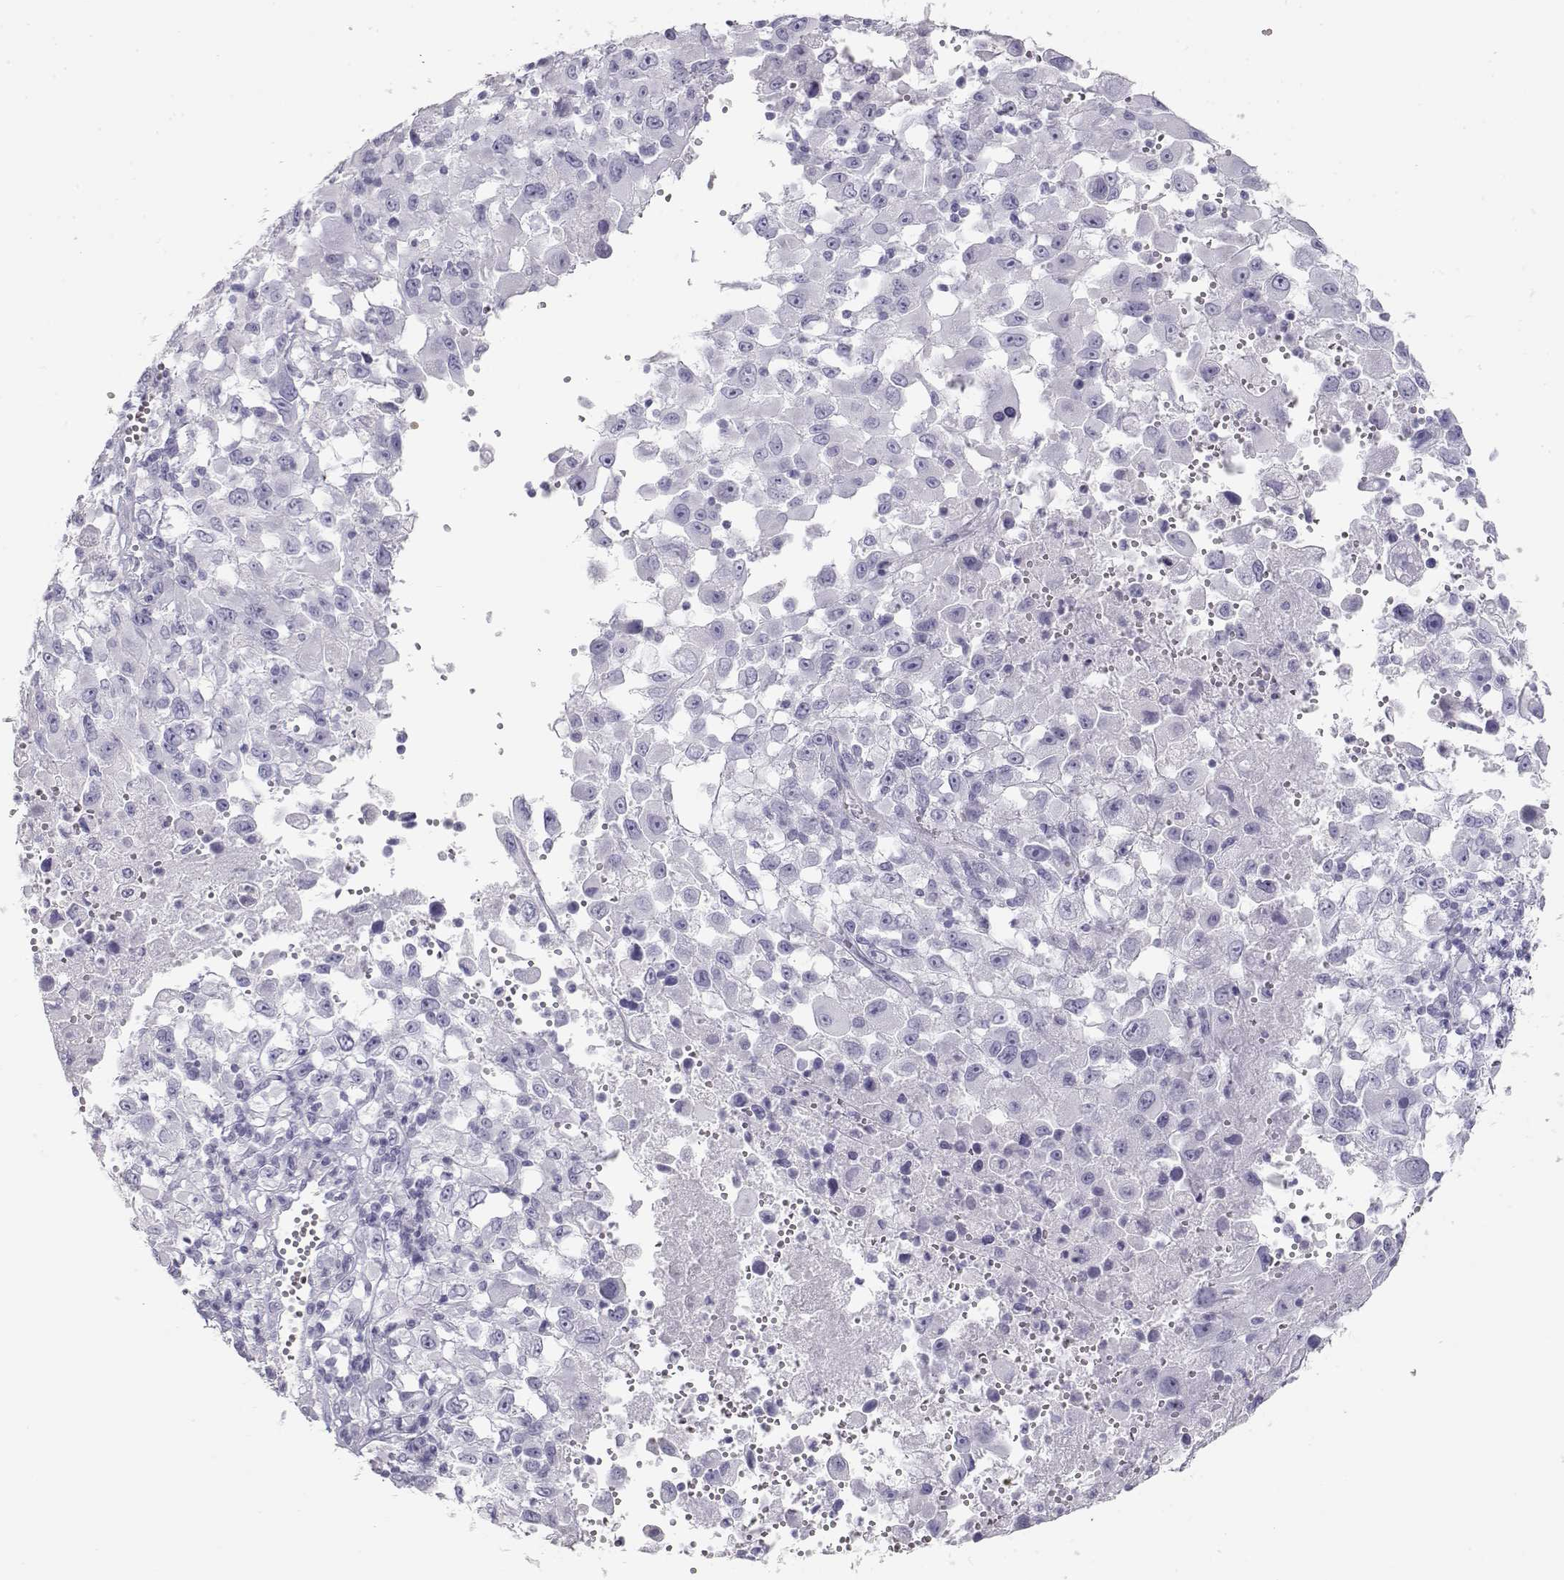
{"staining": {"intensity": "negative", "quantity": "none", "location": "none"}, "tissue": "melanoma", "cell_type": "Tumor cells", "image_type": "cancer", "snomed": [{"axis": "morphology", "description": "Malignant melanoma, Metastatic site"}, {"axis": "topography", "description": "Soft tissue"}], "caption": "The photomicrograph reveals no significant staining in tumor cells of malignant melanoma (metastatic site).", "gene": "TKTL1", "patient": {"sex": "male", "age": 50}}